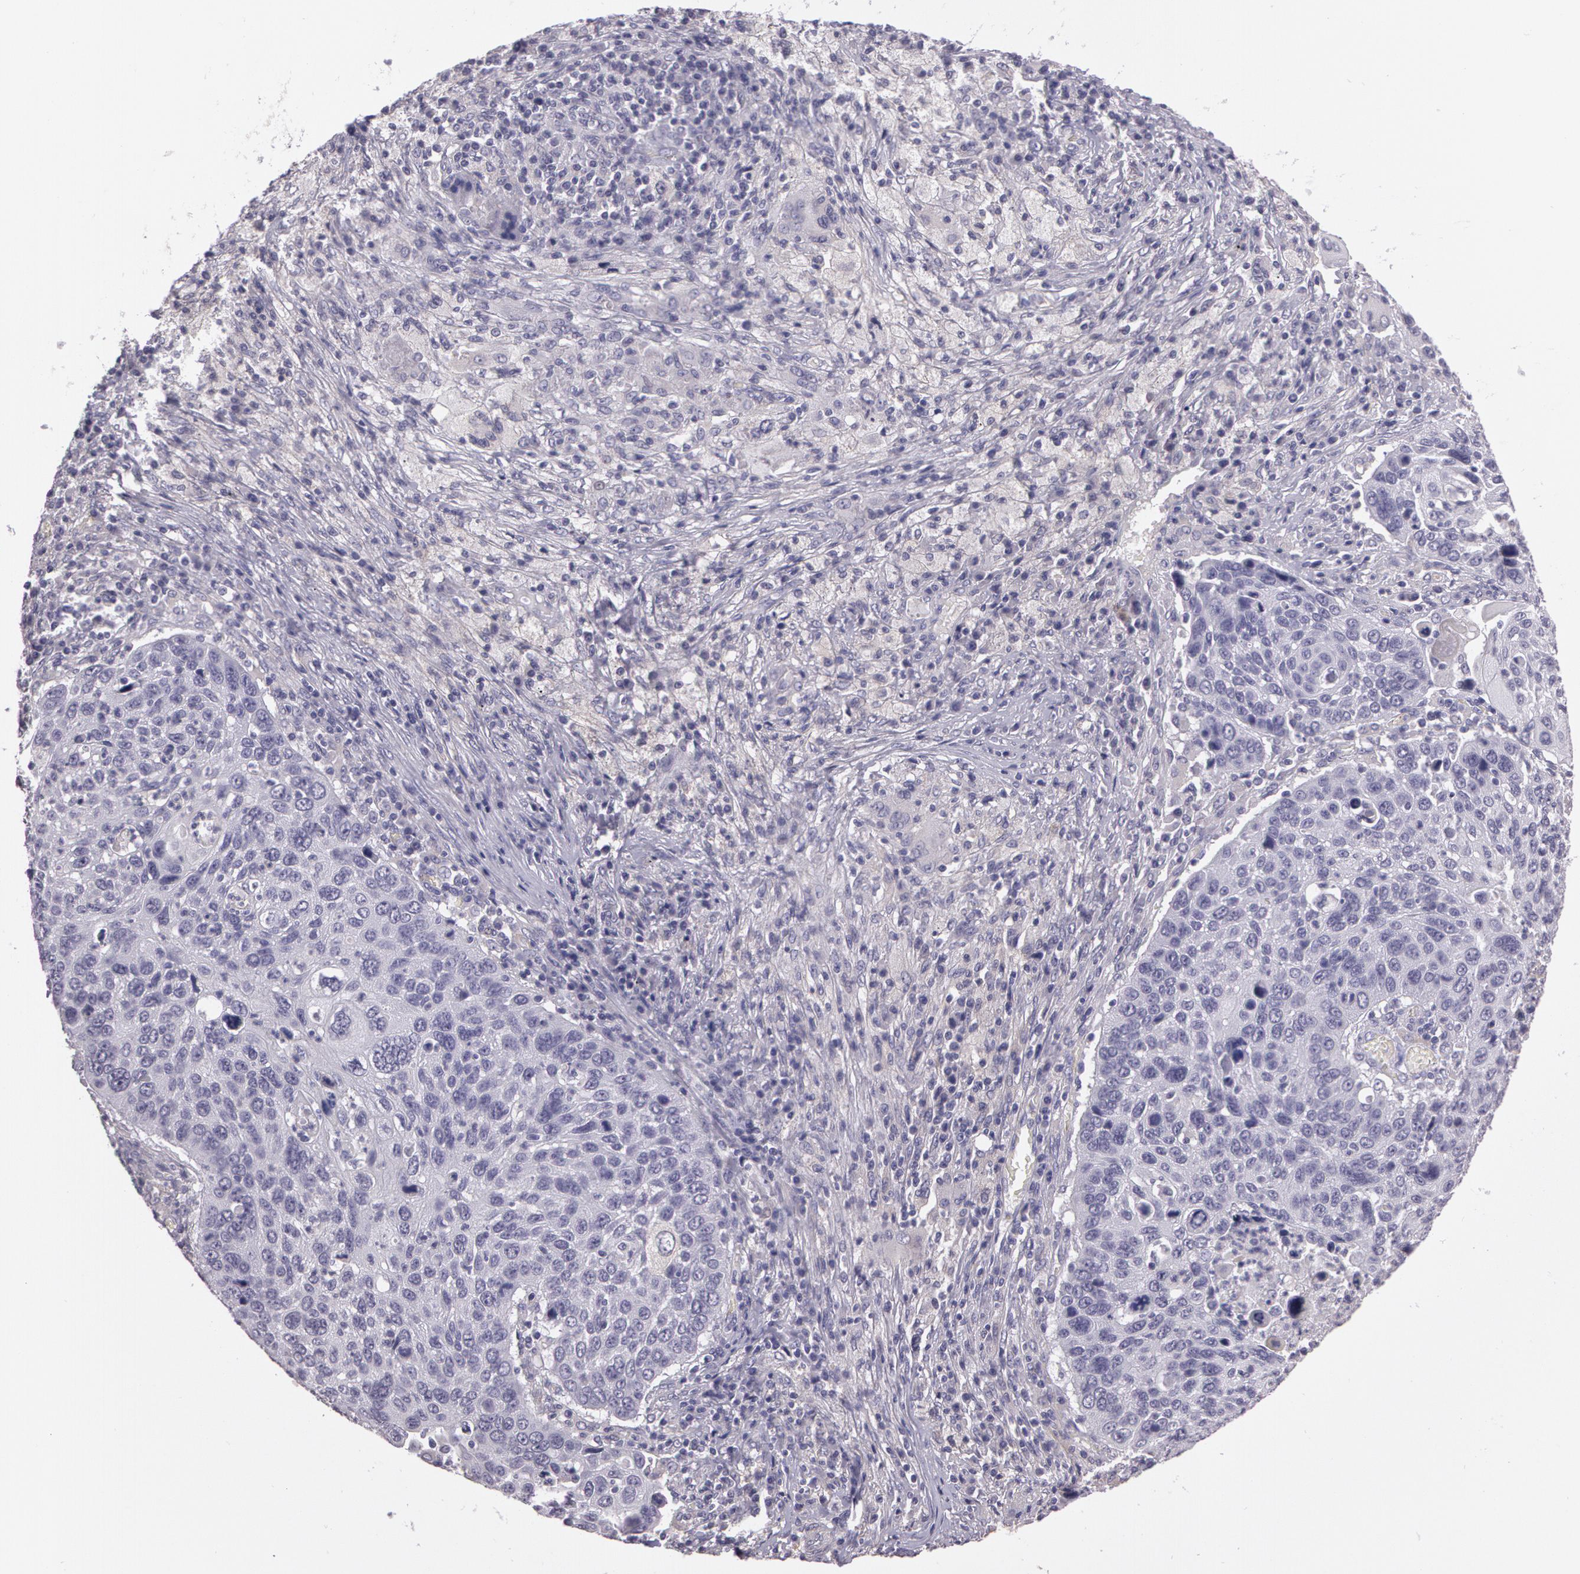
{"staining": {"intensity": "negative", "quantity": "none", "location": "none"}, "tissue": "lung cancer", "cell_type": "Tumor cells", "image_type": "cancer", "snomed": [{"axis": "morphology", "description": "Squamous cell carcinoma, NOS"}, {"axis": "topography", "description": "Lung"}], "caption": "IHC photomicrograph of neoplastic tissue: lung cancer stained with DAB shows no significant protein positivity in tumor cells.", "gene": "G2E3", "patient": {"sex": "male", "age": 68}}